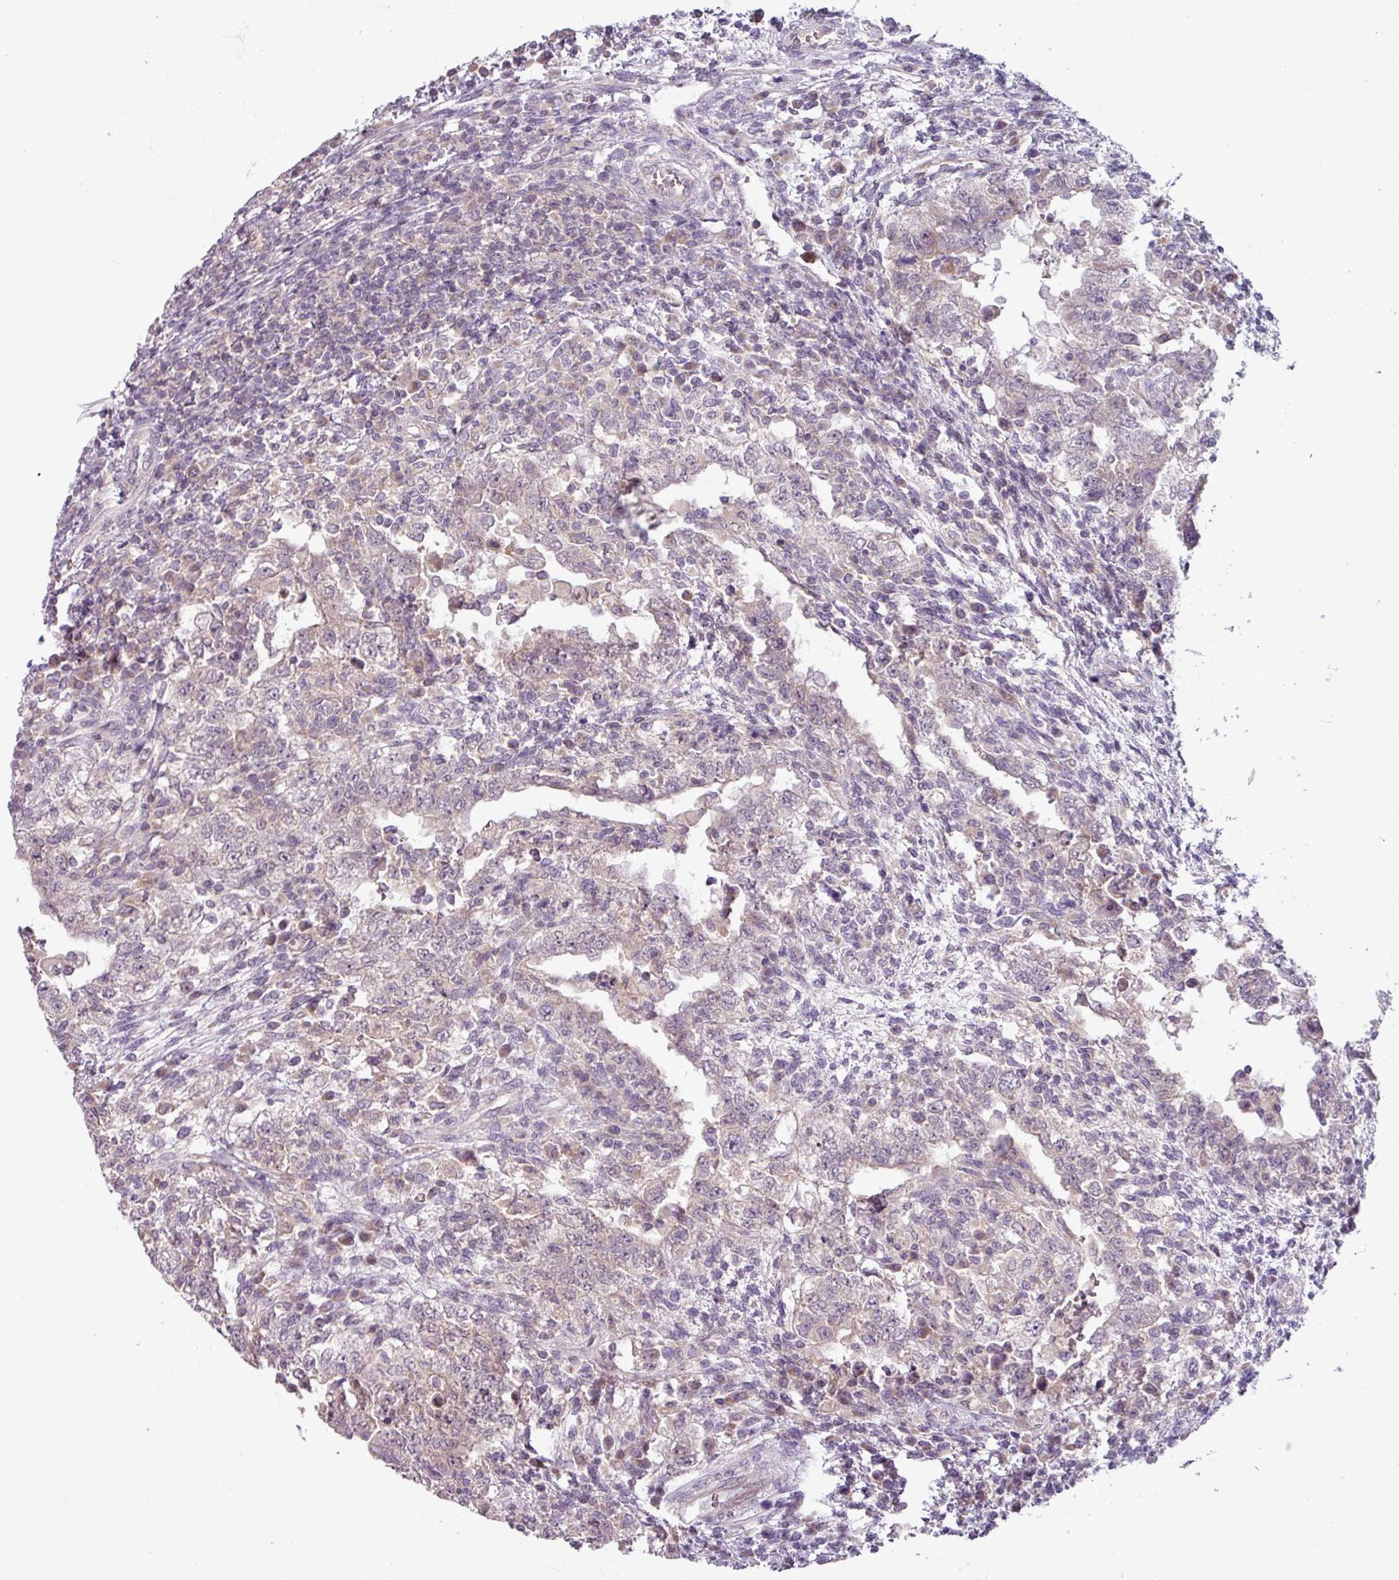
{"staining": {"intensity": "weak", "quantity": "<25%", "location": "cytoplasmic/membranous"}, "tissue": "testis cancer", "cell_type": "Tumor cells", "image_type": "cancer", "snomed": [{"axis": "morphology", "description": "Carcinoma, Embryonal, NOS"}, {"axis": "topography", "description": "Testis"}], "caption": "Testis embryonal carcinoma was stained to show a protein in brown. There is no significant staining in tumor cells.", "gene": "OGFOD3", "patient": {"sex": "male", "age": 26}}